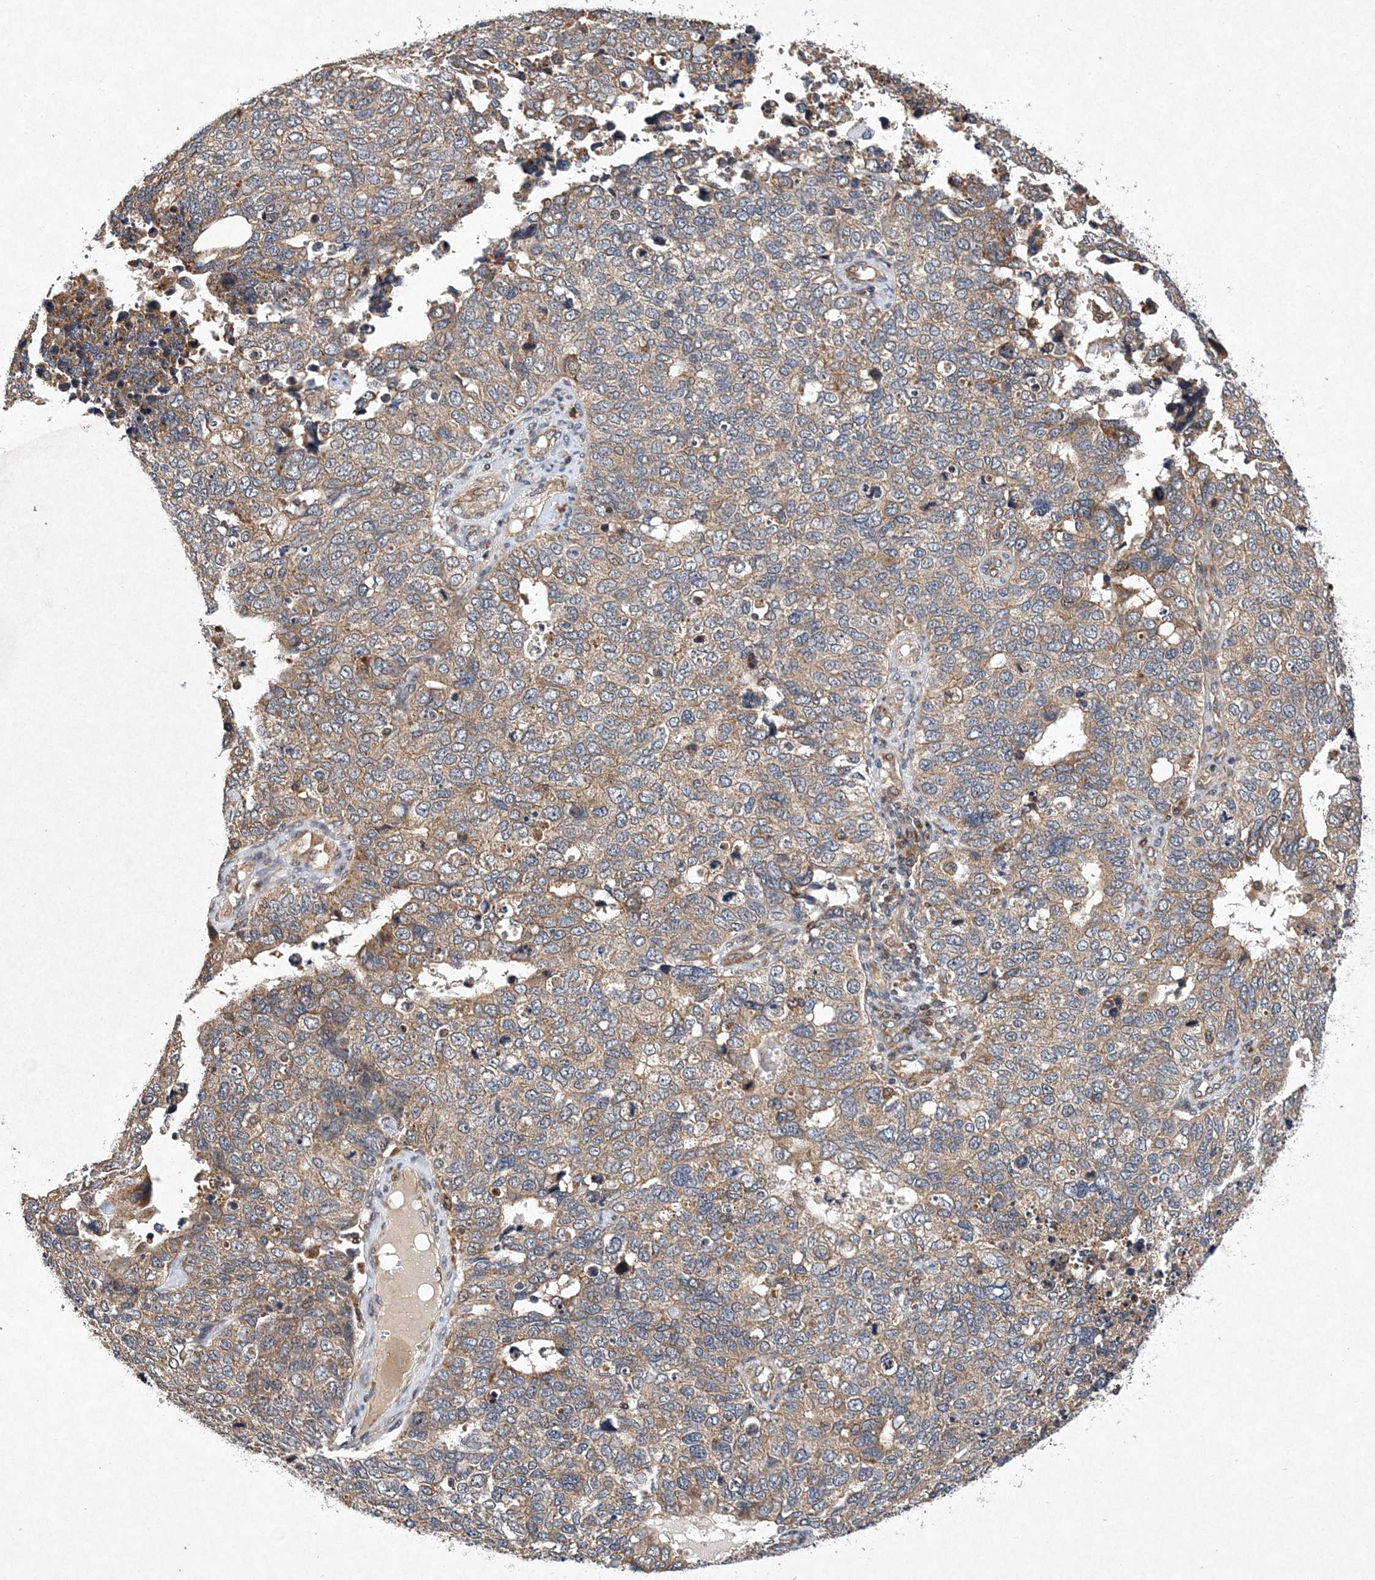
{"staining": {"intensity": "weak", "quantity": ">75%", "location": "cytoplasmic/membranous"}, "tissue": "cervical cancer", "cell_type": "Tumor cells", "image_type": "cancer", "snomed": [{"axis": "morphology", "description": "Squamous cell carcinoma, NOS"}, {"axis": "topography", "description": "Cervix"}], "caption": "Protein expression analysis of cervical cancer exhibits weak cytoplasmic/membranous positivity in approximately >75% of tumor cells. (DAB IHC, brown staining for protein, blue staining for nuclei).", "gene": "PROSER1", "patient": {"sex": "female", "age": 63}}